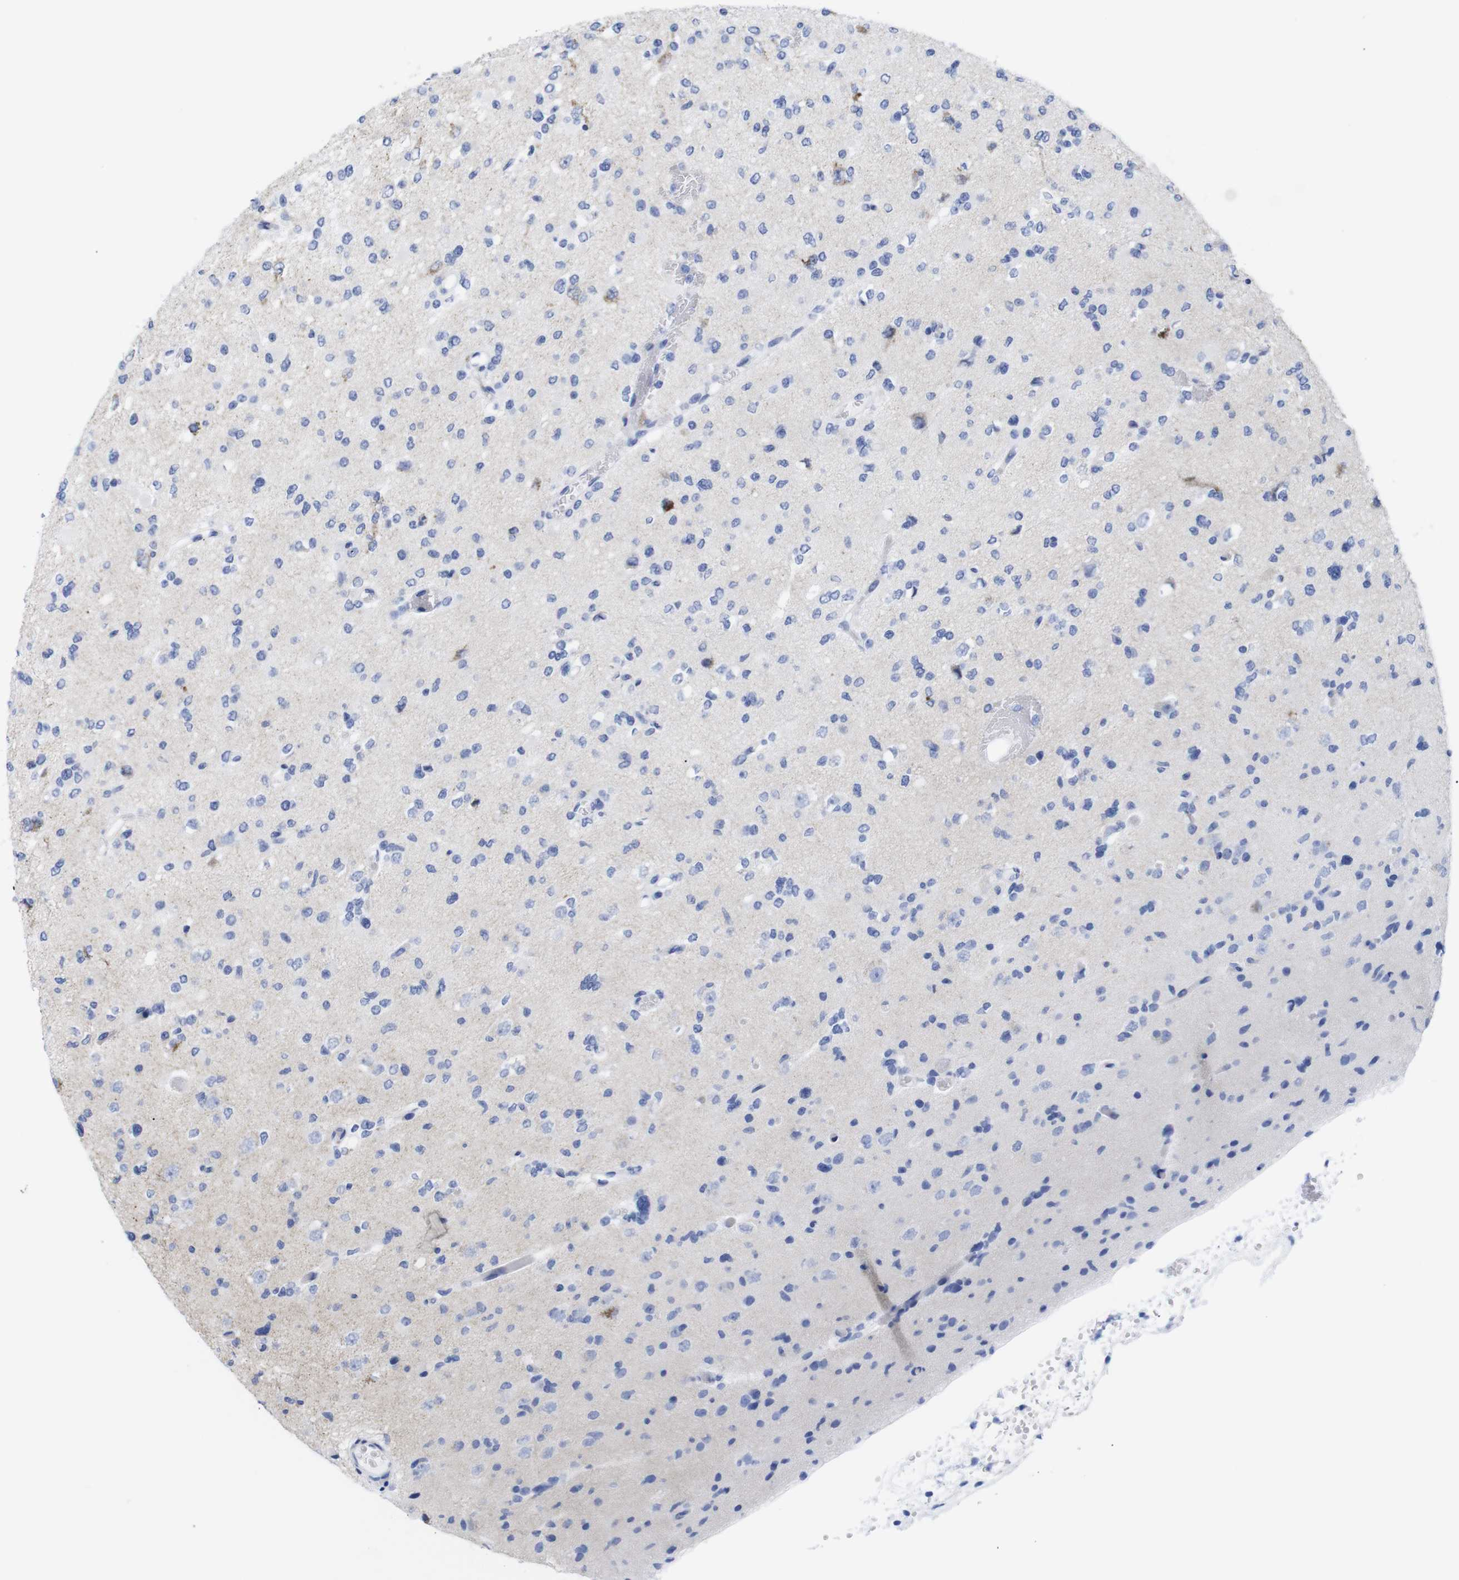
{"staining": {"intensity": "negative", "quantity": "none", "location": "none"}, "tissue": "glioma", "cell_type": "Tumor cells", "image_type": "cancer", "snomed": [{"axis": "morphology", "description": "Glioma, malignant, Low grade"}, {"axis": "topography", "description": "Brain"}], "caption": "An immunohistochemistry photomicrograph of glioma is shown. There is no staining in tumor cells of glioma.", "gene": "LRRC55", "patient": {"sex": "female", "age": 22}}